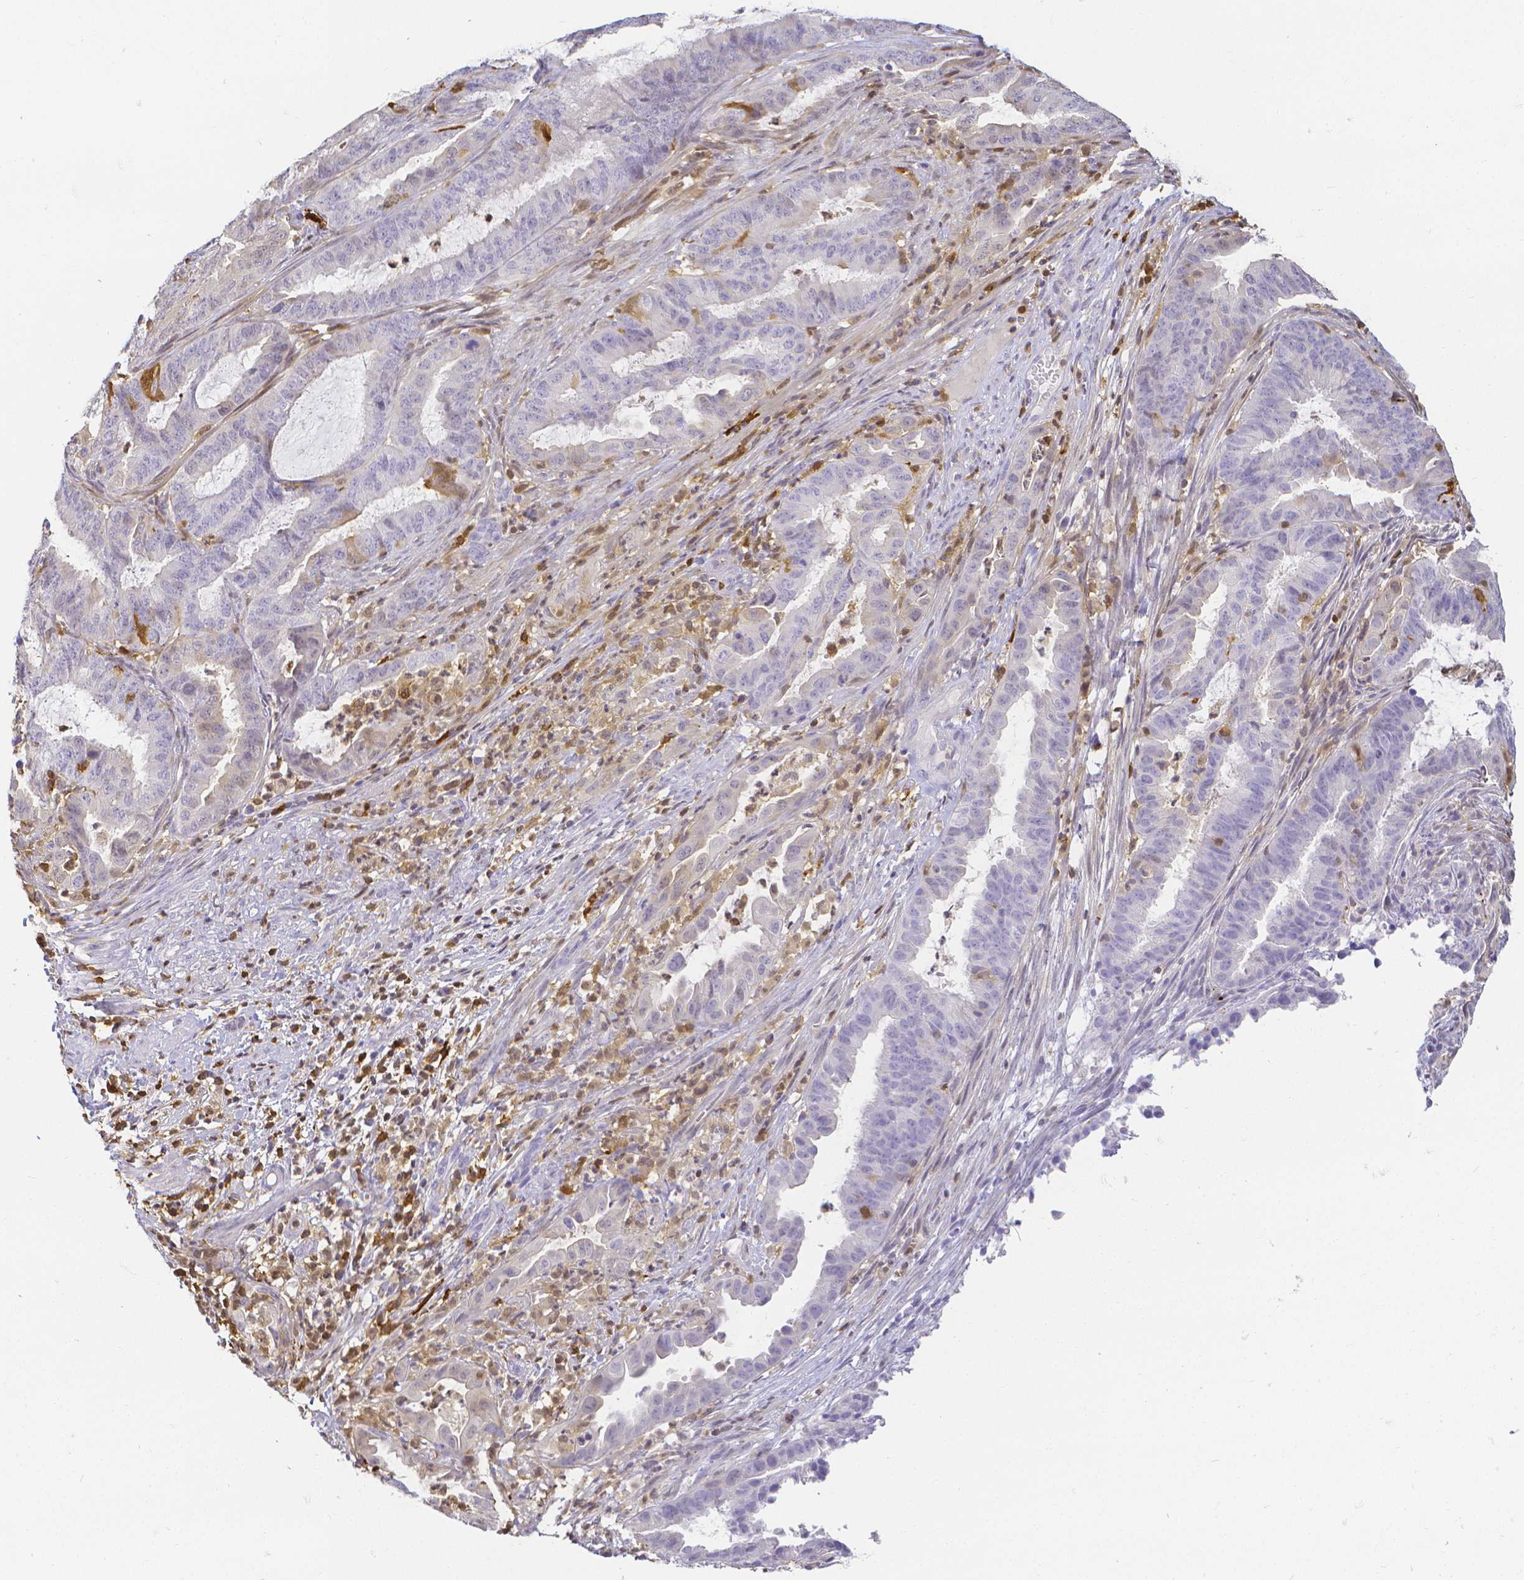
{"staining": {"intensity": "negative", "quantity": "none", "location": "none"}, "tissue": "endometrial cancer", "cell_type": "Tumor cells", "image_type": "cancer", "snomed": [{"axis": "morphology", "description": "Adenocarcinoma, NOS"}, {"axis": "topography", "description": "Endometrium"}], "caption": "A high-resolution image shows immunohistochemistry (IHC) staining of endometrial cancer, which reveals no significant expression in tumor cells.", "gene": "COTL1", "patient": {"sex": "female", "age": 51}}